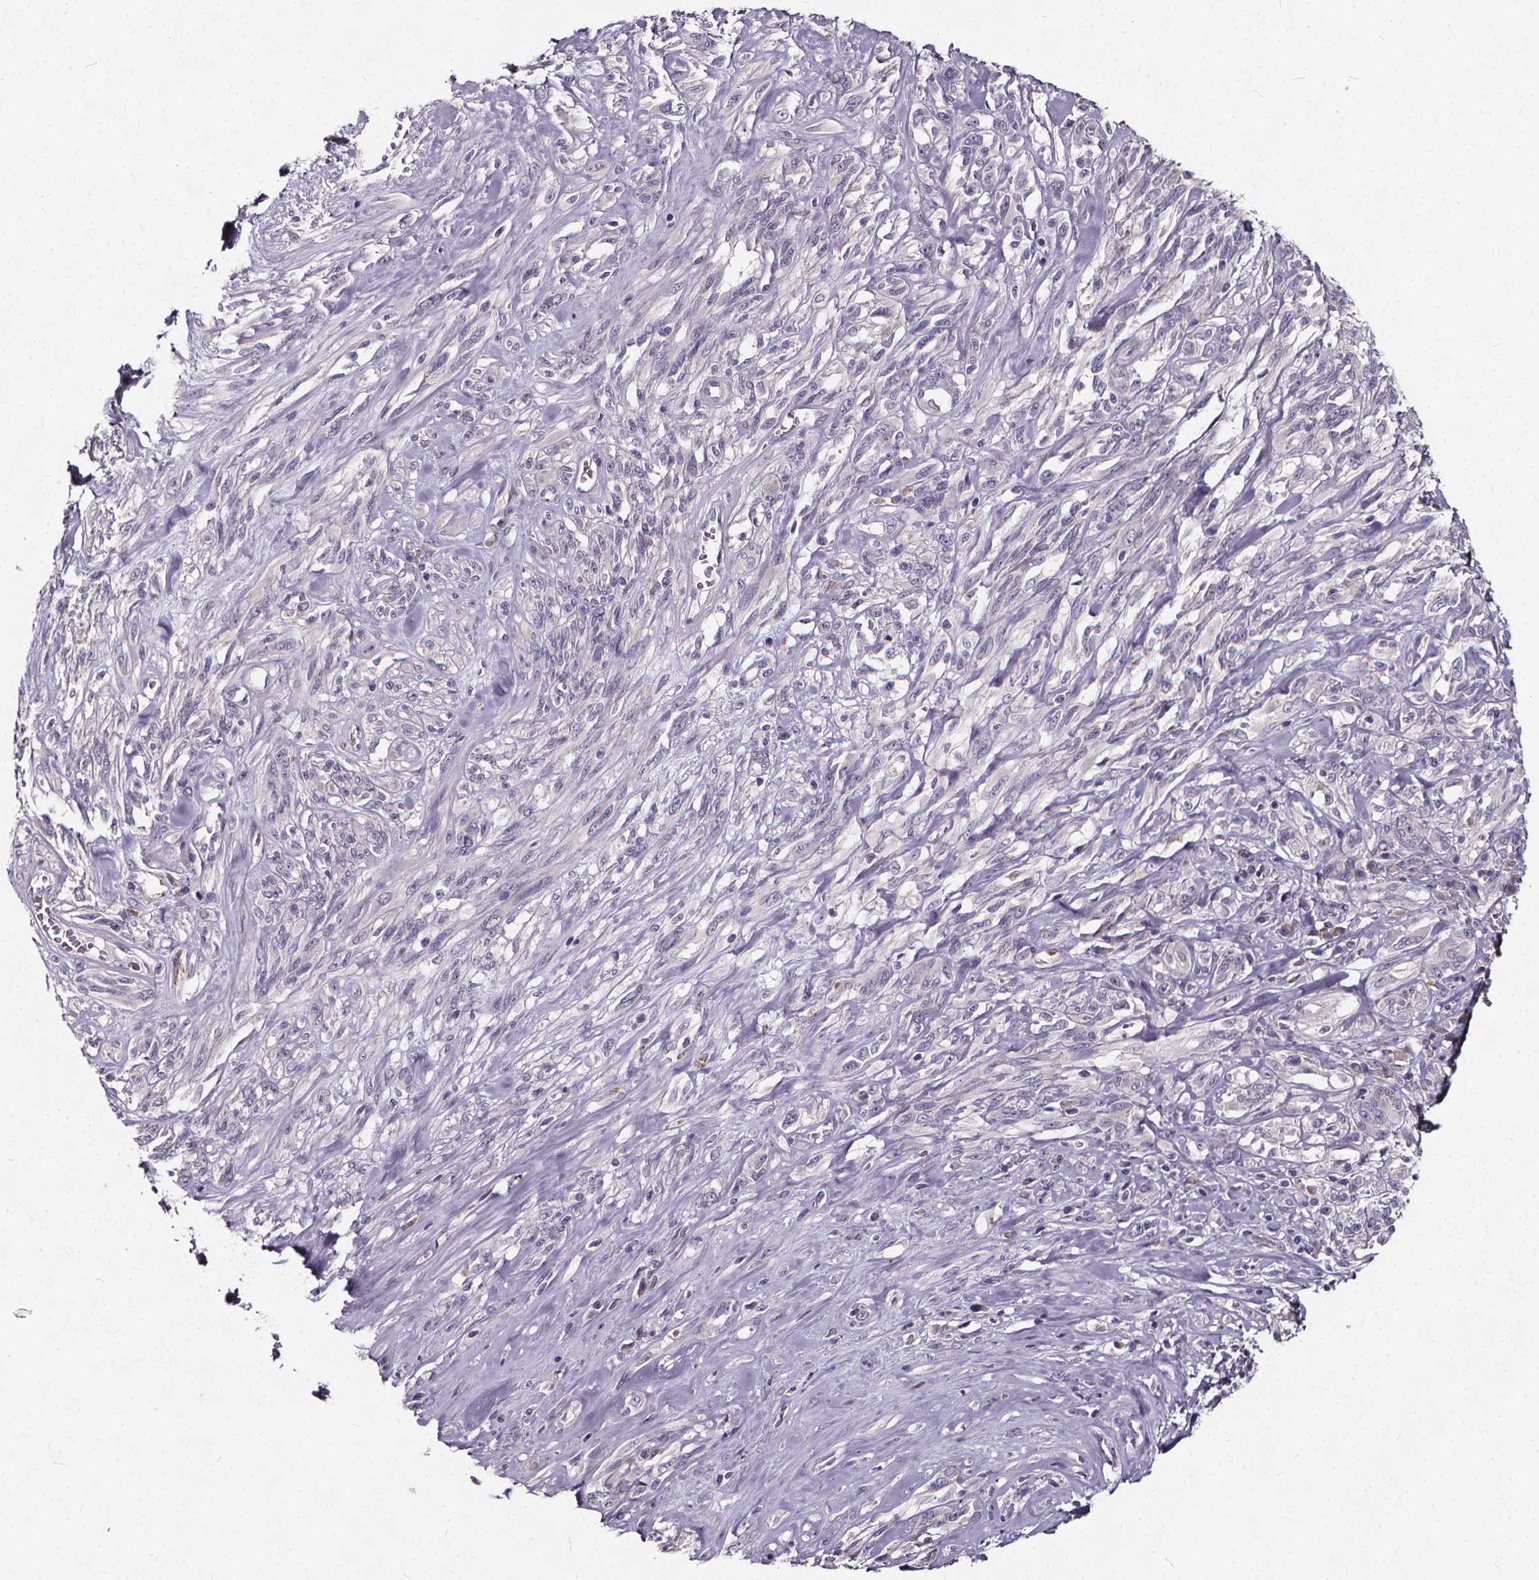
{"staining": {"intensity": "negative", "quantity": "none", "location": "none"}, "tissue": "melanoma", "cell_type": "Tumor cells", "image_type": "cancer", "snomed": [{"axis": "morphology", "description": "Malignant melanoma, NOS"}, {"axis": "topography", "description": "Skin"}], "caption": "A micrograph of melanoma stained for a protein shows no brown staining in tumor cells.", "gene": "TSPAN14", "patient": {"sex": "female", "age": 91}}